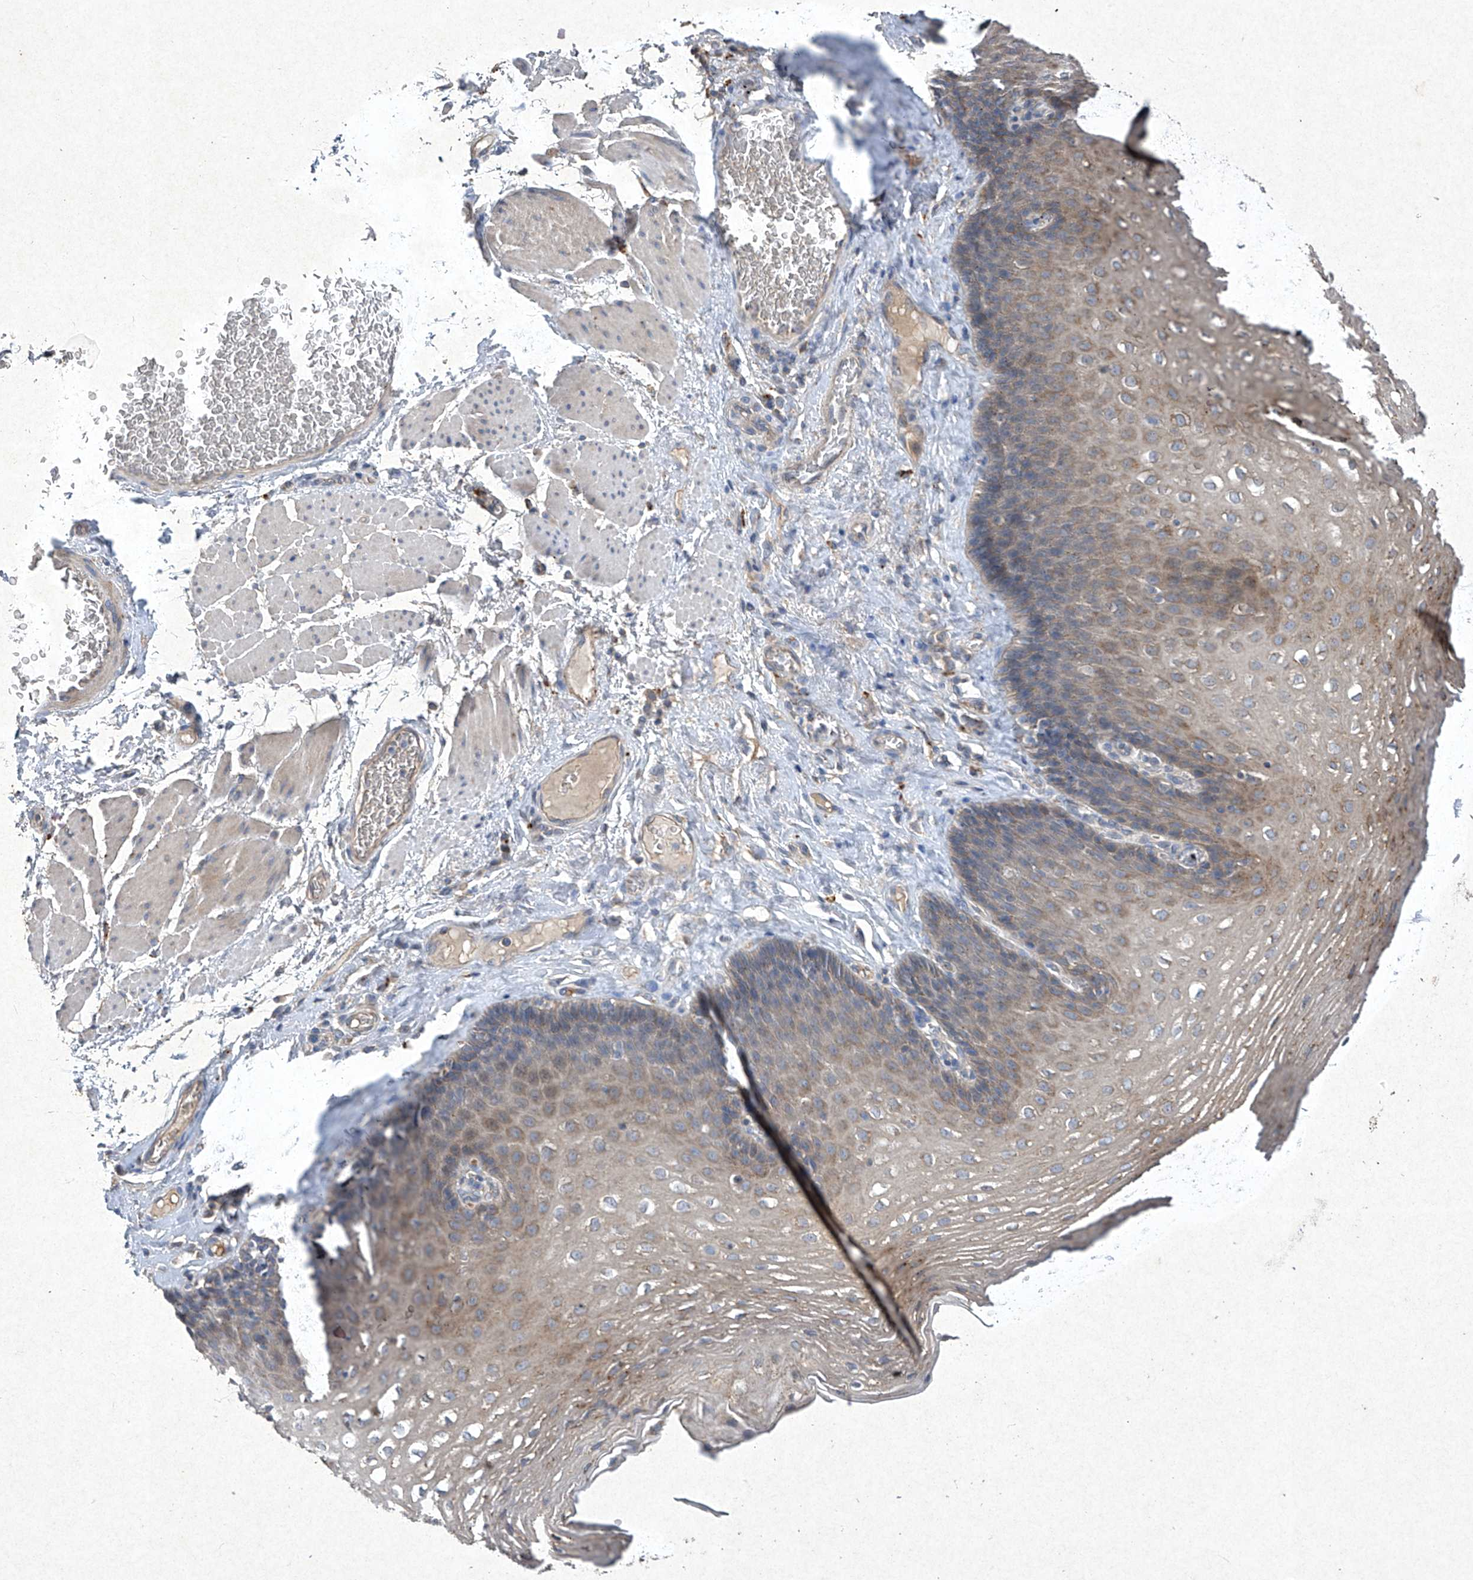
{"staining": {"intensity": "moderate", "quantity": "<25%", "location": "cytoplasmic/membranous"}, "tissue": "esophagus", "cell_type": "Squamous epithelial cells", "image_type": "normal", "snomed": [{"axis": "morphology", "description": "Normal tissue, NOS"}, {"axis": "topography", "description": "Esophagus"}], "caption": "IHC image of benign esophagus: human esophagus stained using immunohistochemistry reveals low levels of moderate protein expression localized specifically in the cytoplasmic/membranous of squamous epithelial cells, appearing as a cytoplasmic/membranous brown color.", "gene": "MED16", "patient": {"sex": "female", "age": 66}}